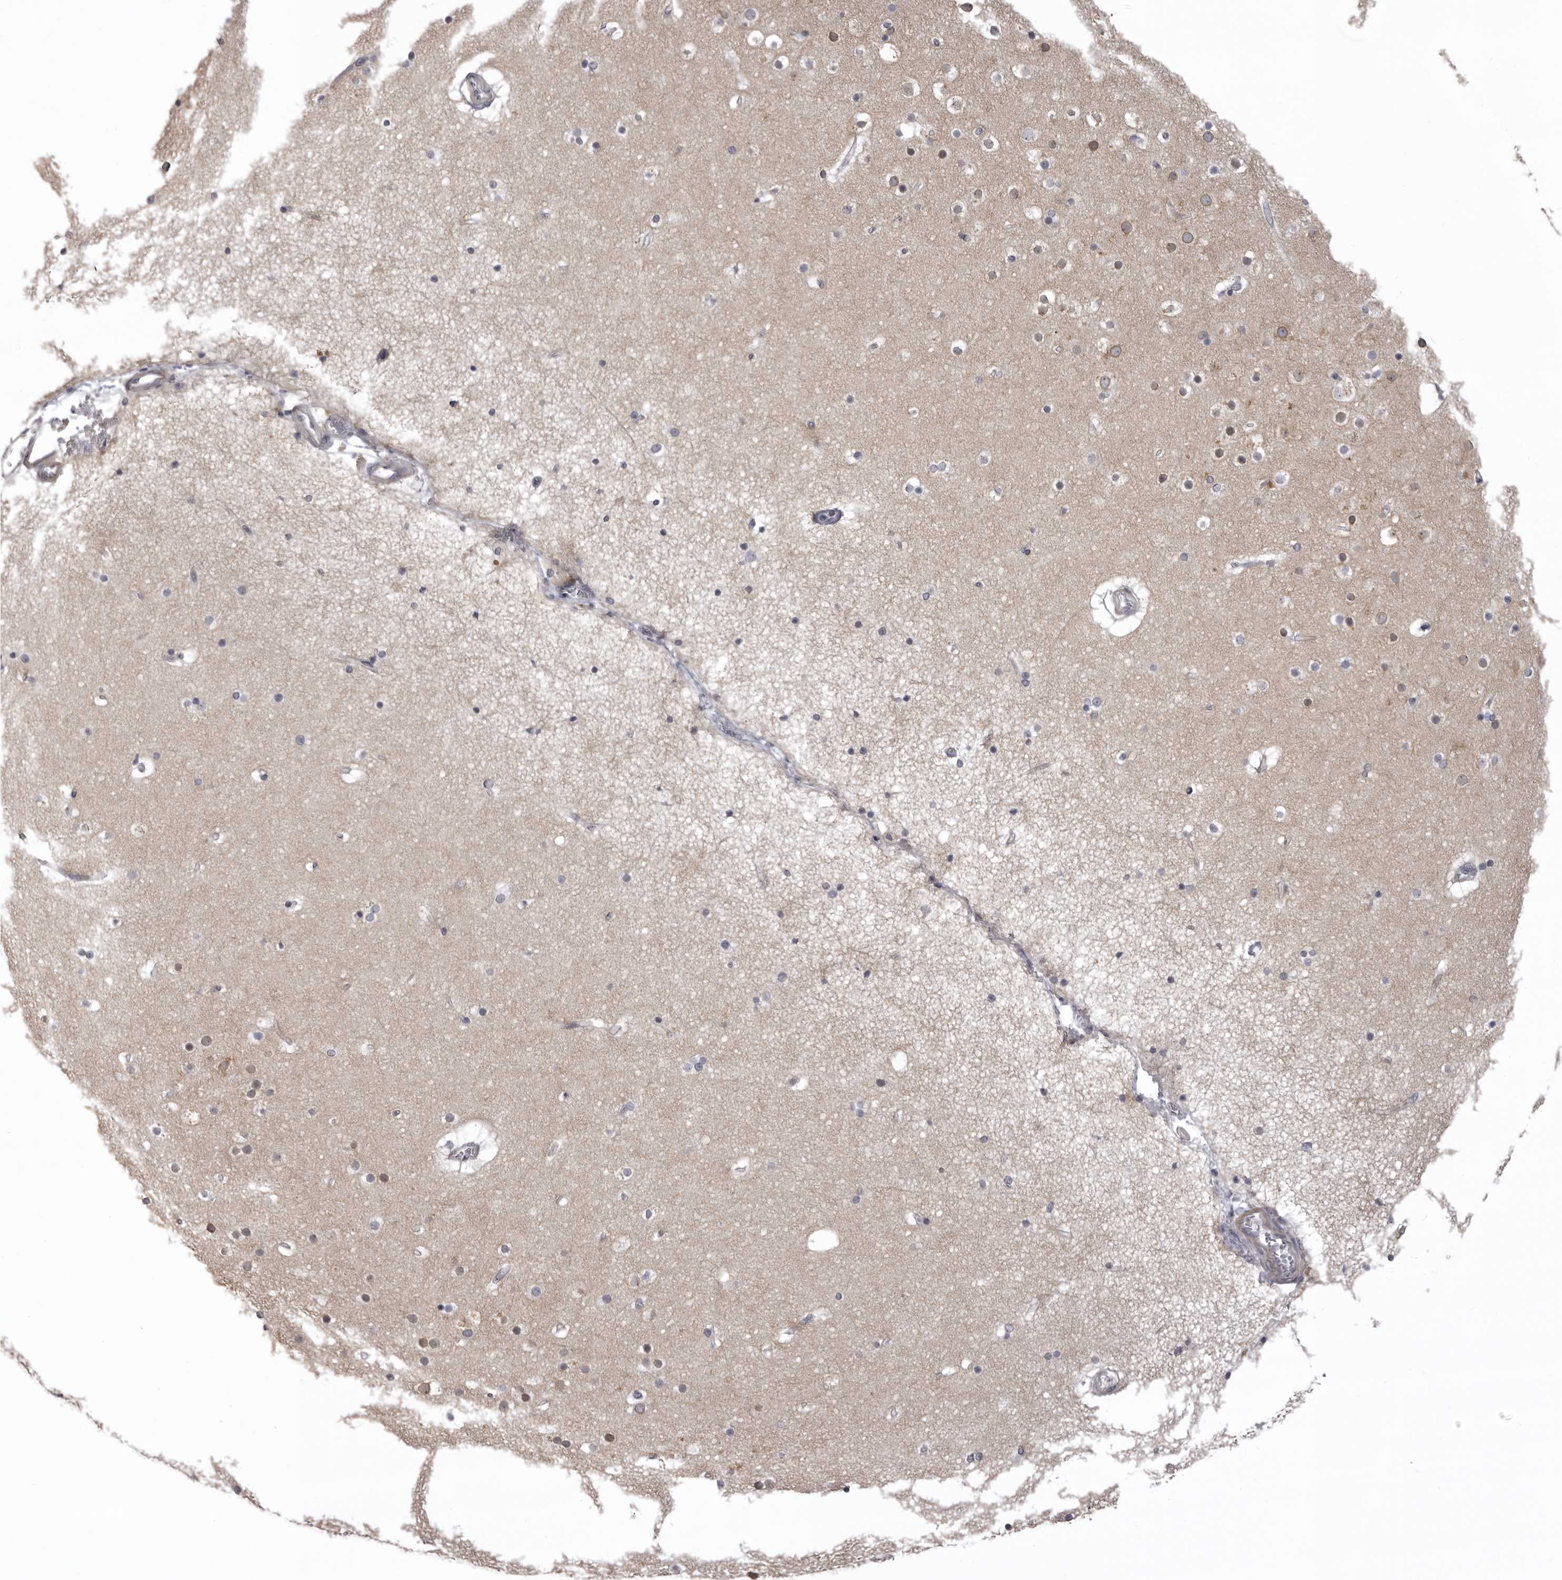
{"staining": {"intensity": "negative", "quantity": "none", "location": "none"}, "tissue": "cerebral cortex", "cell_type": "Endothelial cells", "image_type": "normal", "snomed": [{"axis": "morphology", "description": "Normal tissue, NOS"}, {"axis": "topography", "description": "Cerebral cortex"}], "caption": "Immunohistochemistry of normal human cerebral cortex reveals no staining in endothelial cells.", "gene": "NCEH1", "patient": {"sex": "male", "age": 57}}